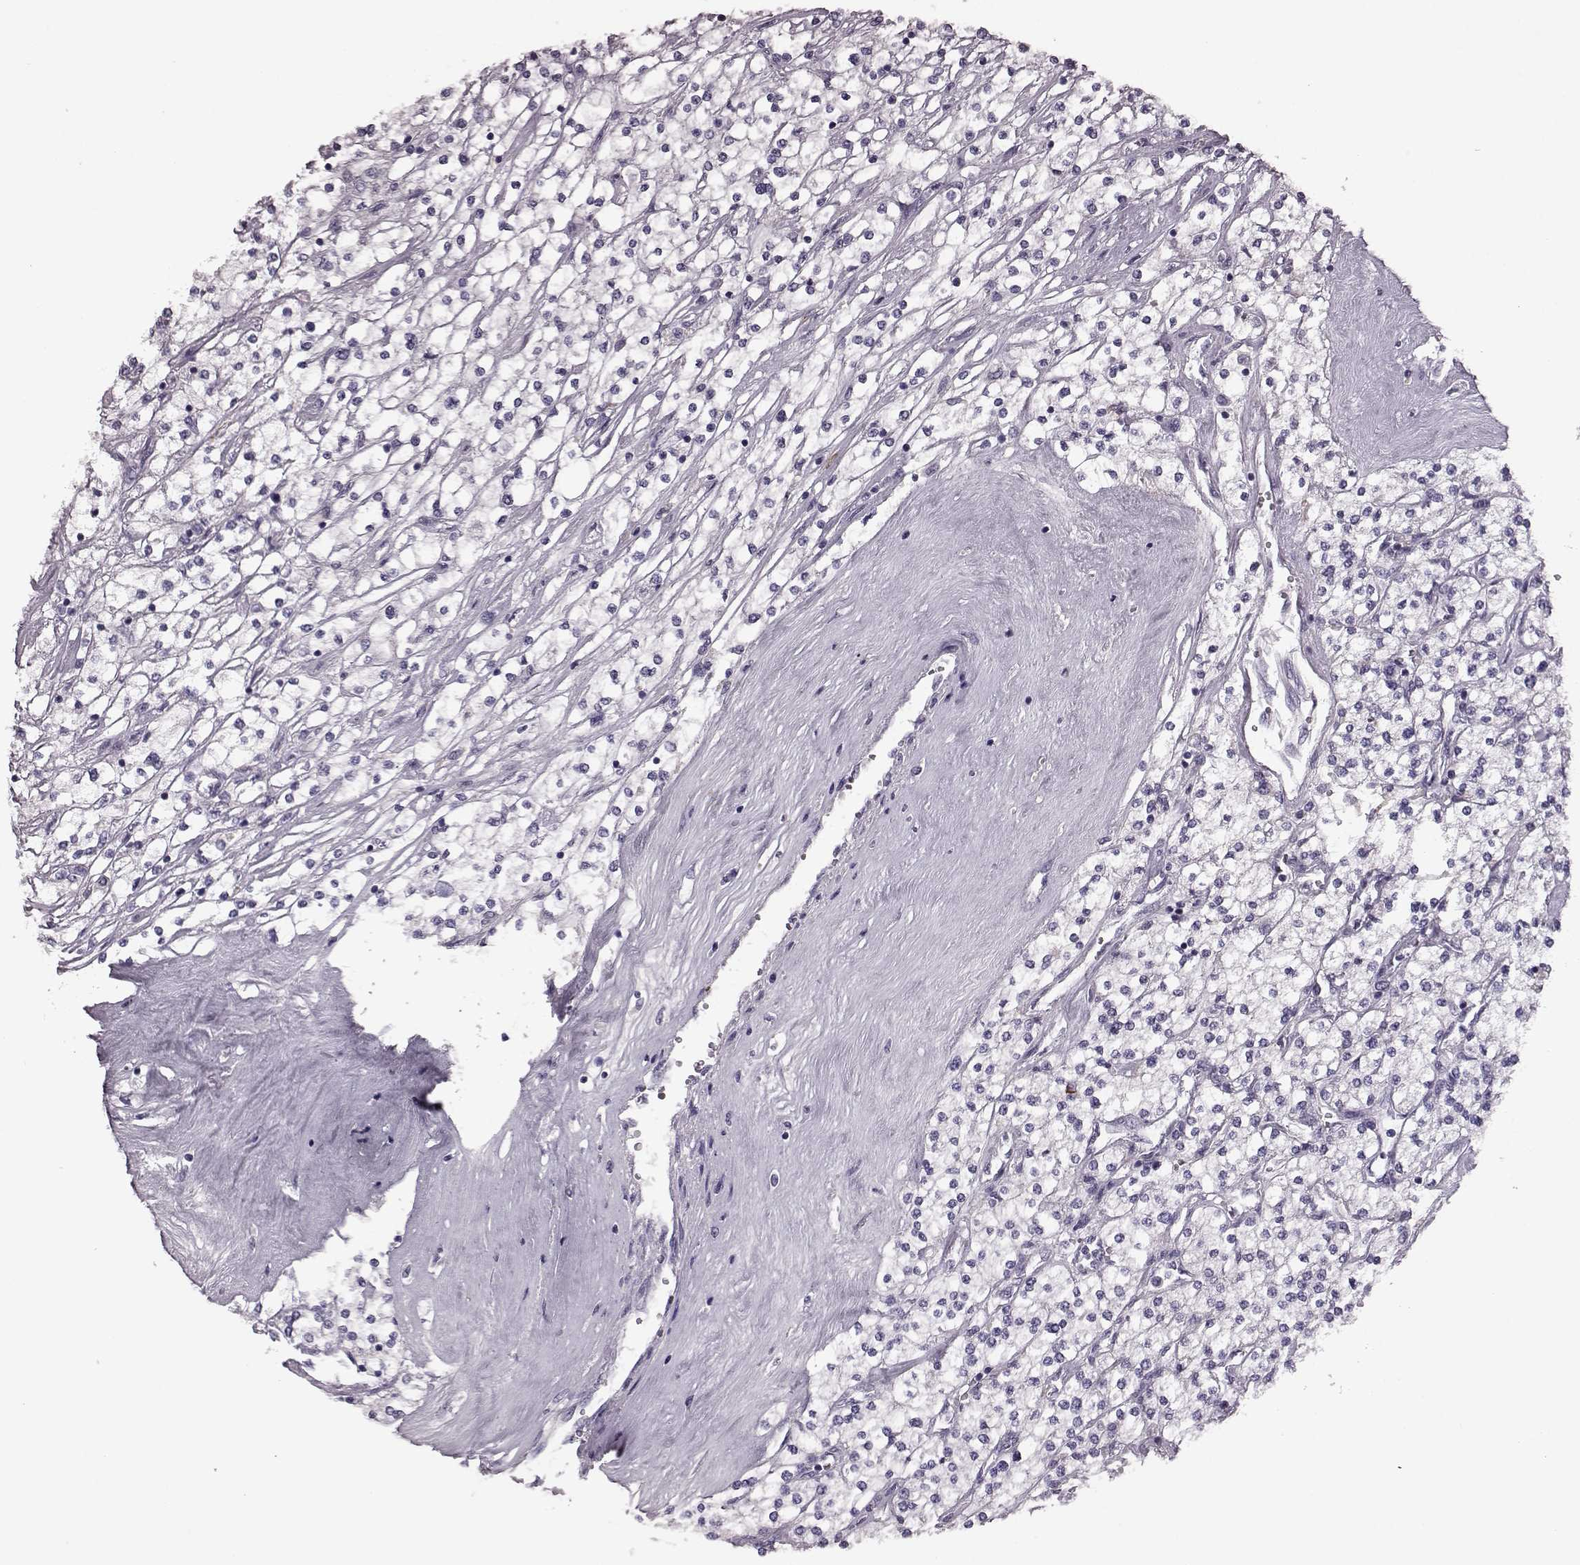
{"staining": {"intensity": "negative", "quantity": "none", "location": "none"}, "tissue": "renal cancer", "cell_type": "Tumor cells", "image_type": "cancer", "snomed": [{"axis": "morphology", "description": "Adenocarcinoma, NOS"}, {"axis": "topography", "description": "Kidney"}], "caption": "Immunohistochemical staining of renal cancer (adenocarcinoma) demonstrates no significant positivity in tumor cells.", "gene": "SNTG1", "patient": {"sex": "male", "age": 80}}